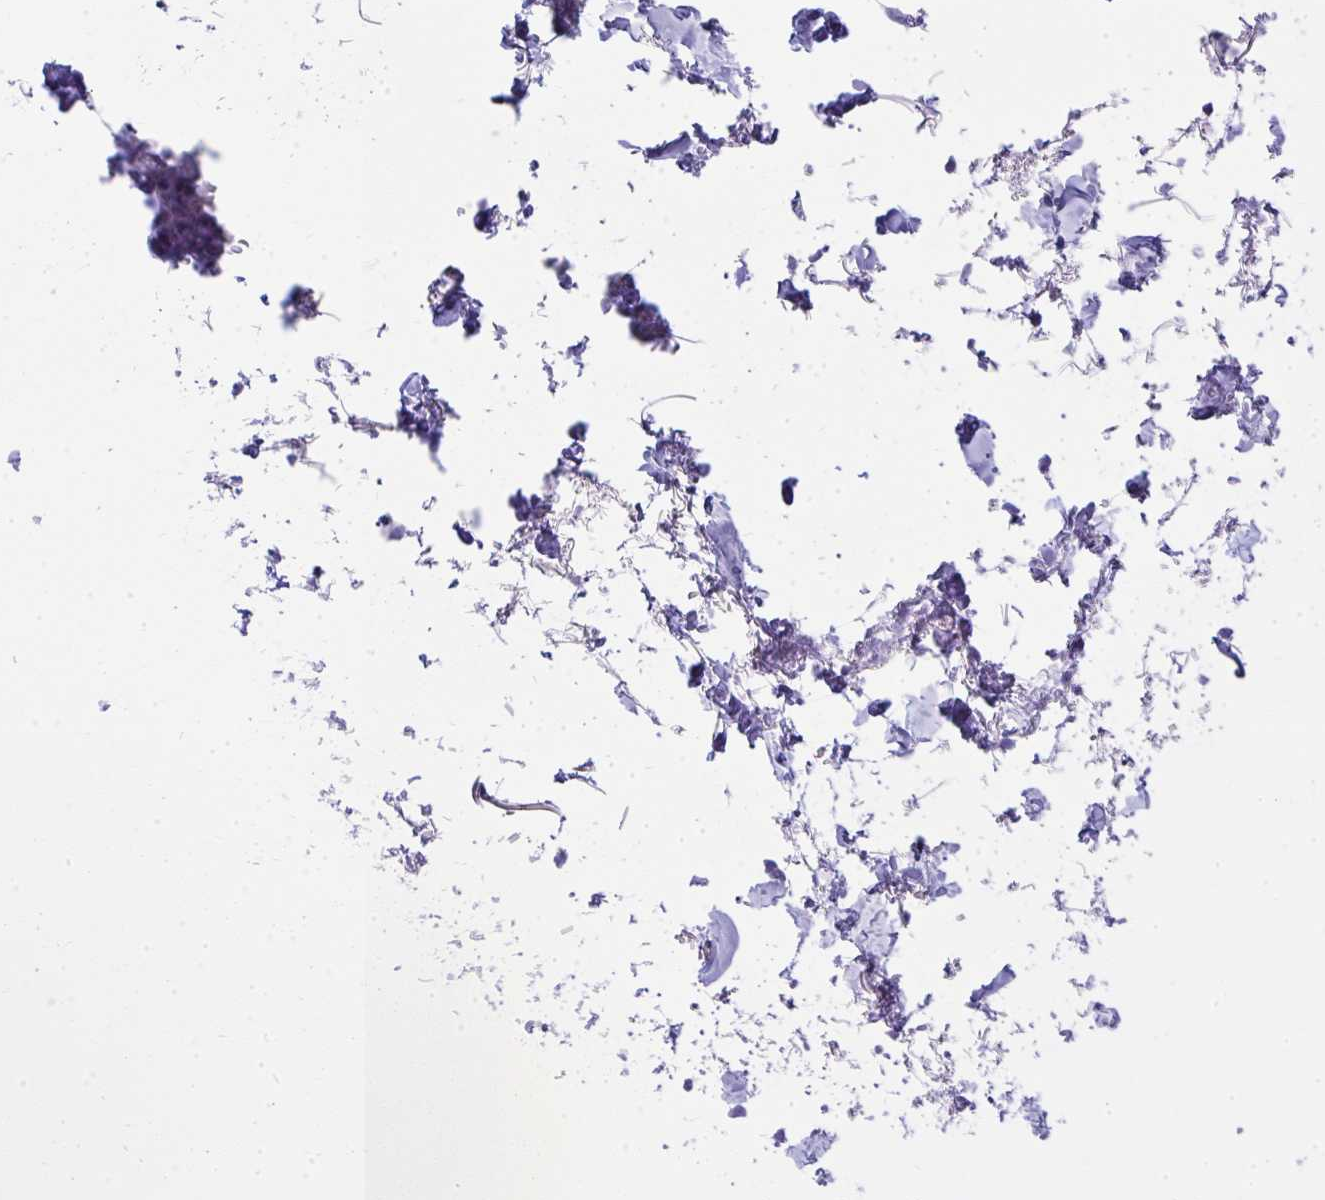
{"staining": {"intensity": "negative", "quantity": "none", "location": "none"}, "tissue": "adipose tissue", "cell_type": "Adipocytes", "image_type": "normal", "snomed": [{"axis": "morphology", "description": "Normal tissue, NOS"}, {"axis": "topography", "description": "Vulva"}, {"axis": "topography", "description": "Peripheral nerve tissue"}], "caption": "Immunohistochemistry of unremarkable adipose tissue reveals no positivity in adipocytes. (Immunohistochemistry (ihc), brightfield microscopy, high magnification).", "gene": "CDADC1", "patient": {"sex": "female", "age": 66}}